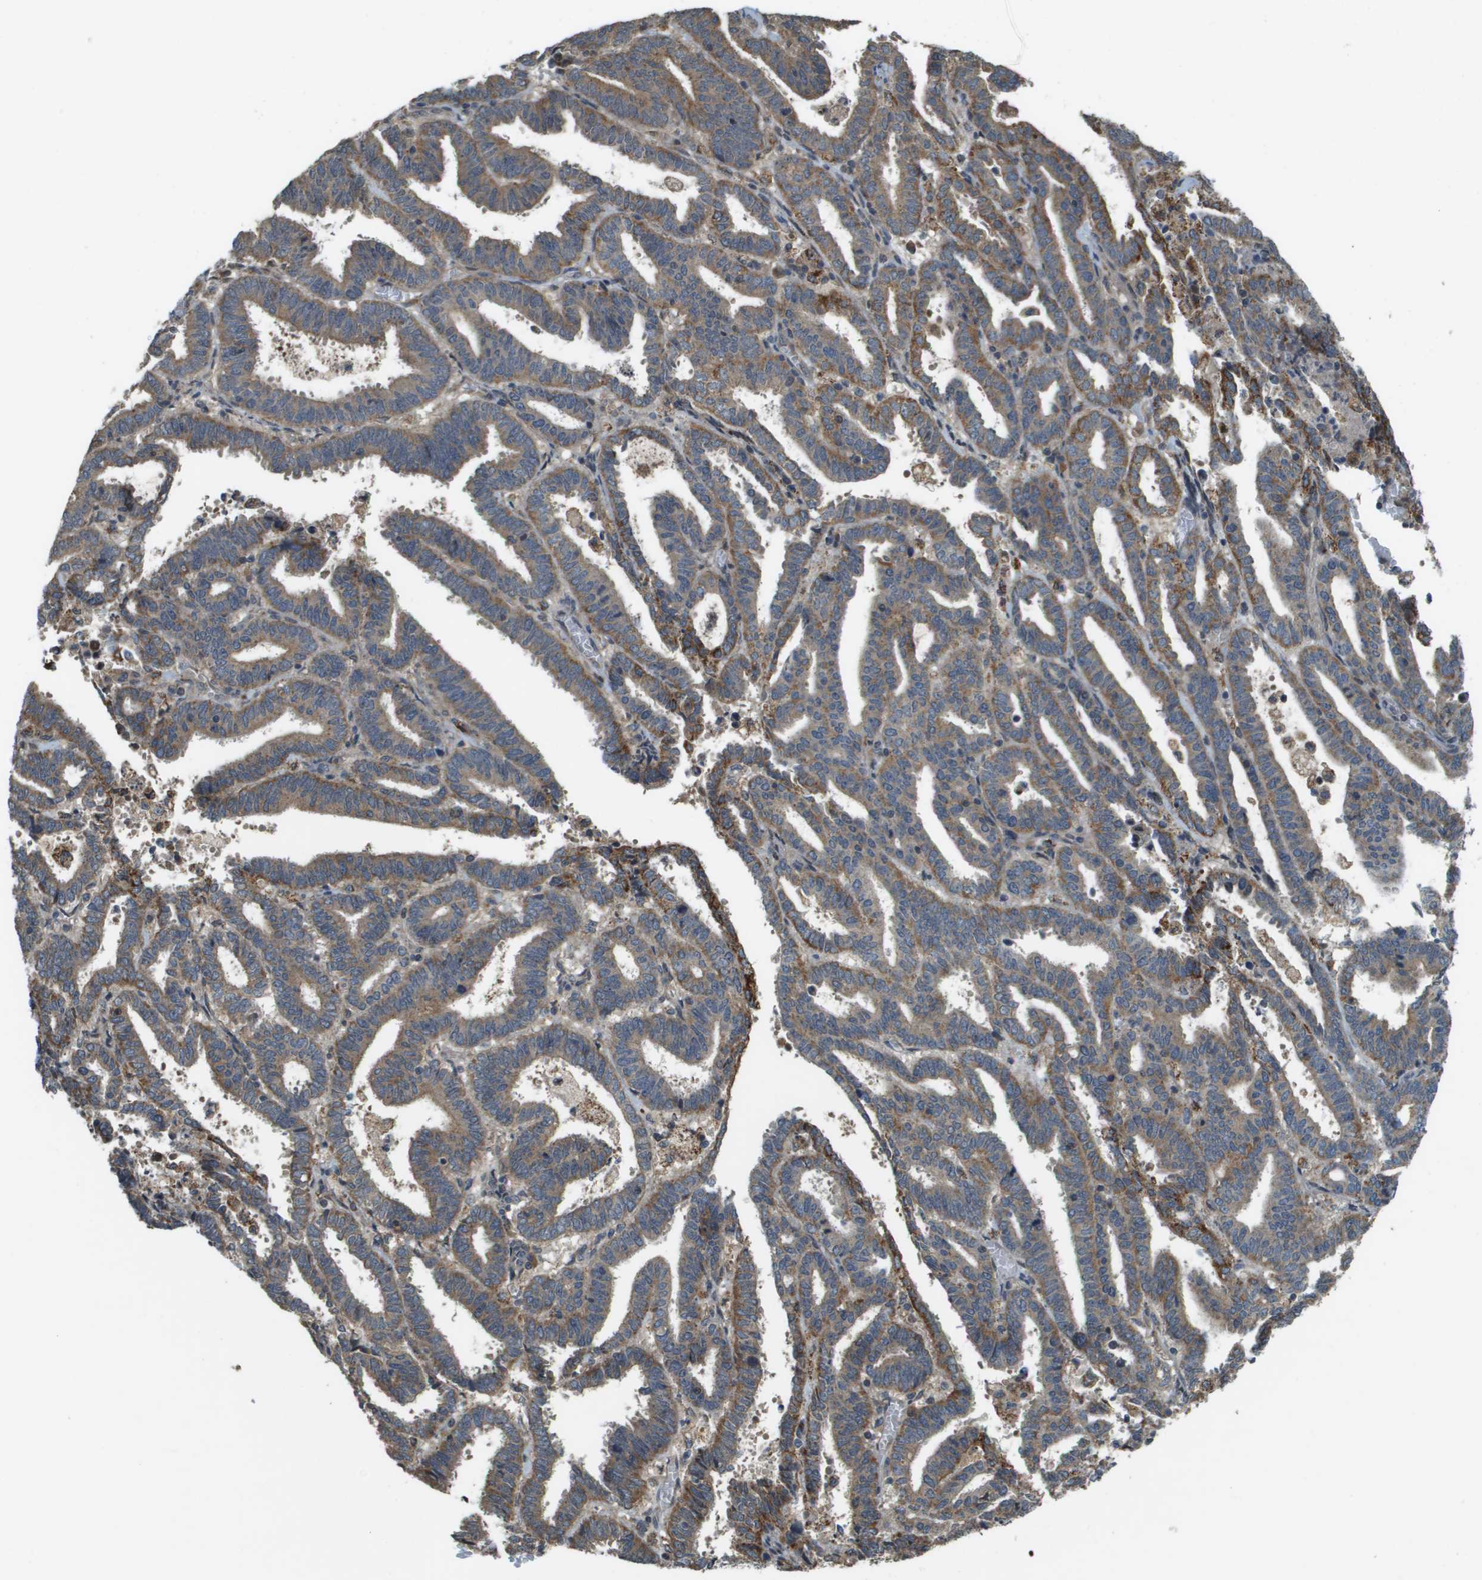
{"staining": {"intensity": "moderate", "quantity": ">75%", "location": "cytoplasmic/membranous"}, "tissue": "endometrial cancer", "cell_type": "Tumor cells", "image_type": "cancer", "snomed": [{"axis": "morphology", "description": "Adenocarcinoma, NOS"}, {"axis": "topography", "description": "Uterus"}], "caption": "Immunohistochemistry (IHC) of human endometrial adenocarcinoma exhibits medium levels of moderate cytoplasmic/membranous positivity in approximately >75% of tumor cells. The staining was performed using DAB (3,3'-diaminobenzidine) to visualize the protein expression in brown, while the nuclei were stained in blue with hematoxylin (Magnification: 20x).", "gene": "CDKN2C", "patient": {"sex": "female", "age": 83}}